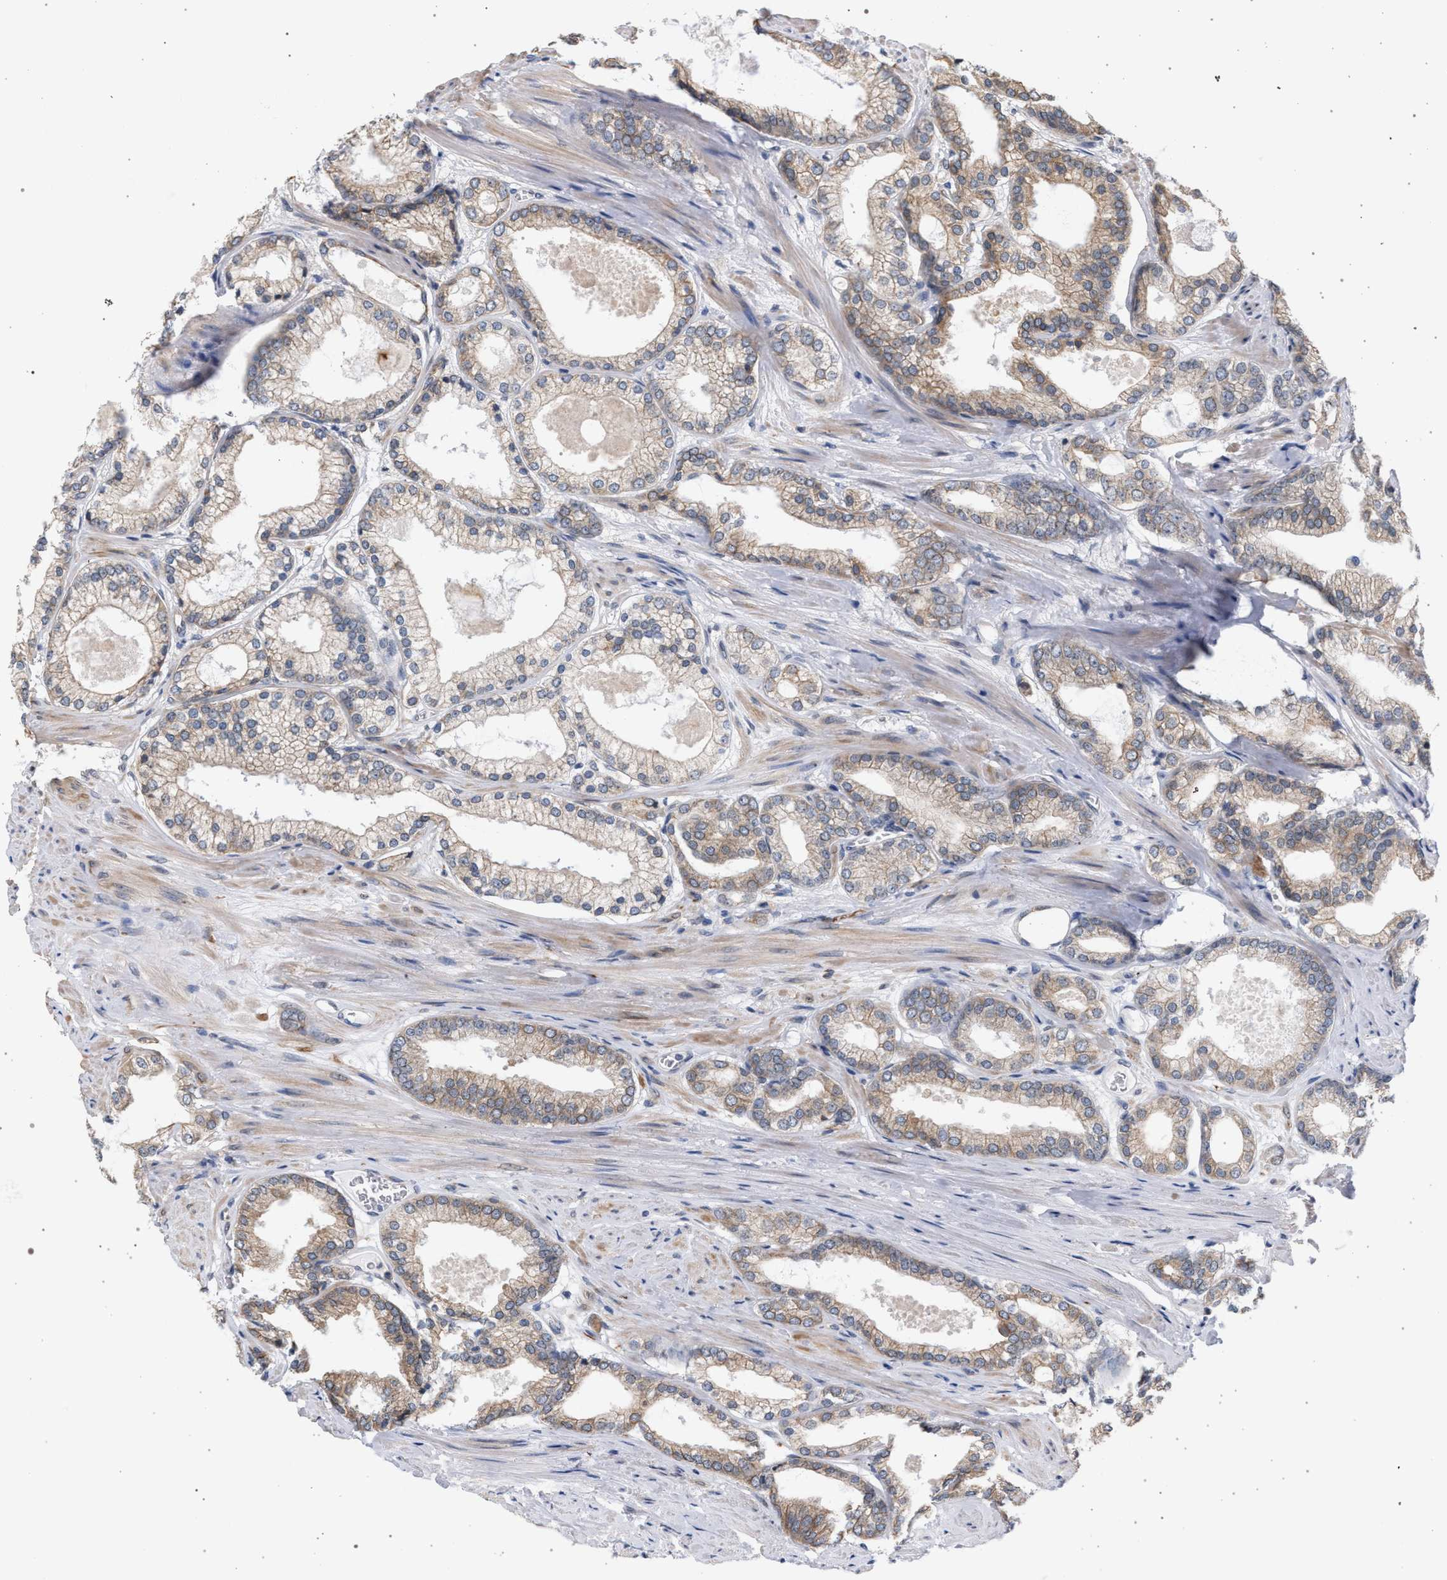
{"staining": {"intensity": "weak", "quantity": ">75%", "location": "cytoplasmic/membranous"}, "tissue": "prostate cancer", "cell_type": "Tumor cells", "image_type": "cancer", "snomed": [{"axis": "morphology", "description": "Adenocarcinoma, High grade"}, {"axis": "topography", "description": "Prostate"}], "caption": "This photomicrograph displays IHC staining of adenocarcinoma (high-grade) (prostate), with low weak cytoplasmic/membranous expression in about >75% of tumor cells.", "gene": "ARPC5L", "patient": {"sex": "male", "age": 61}}